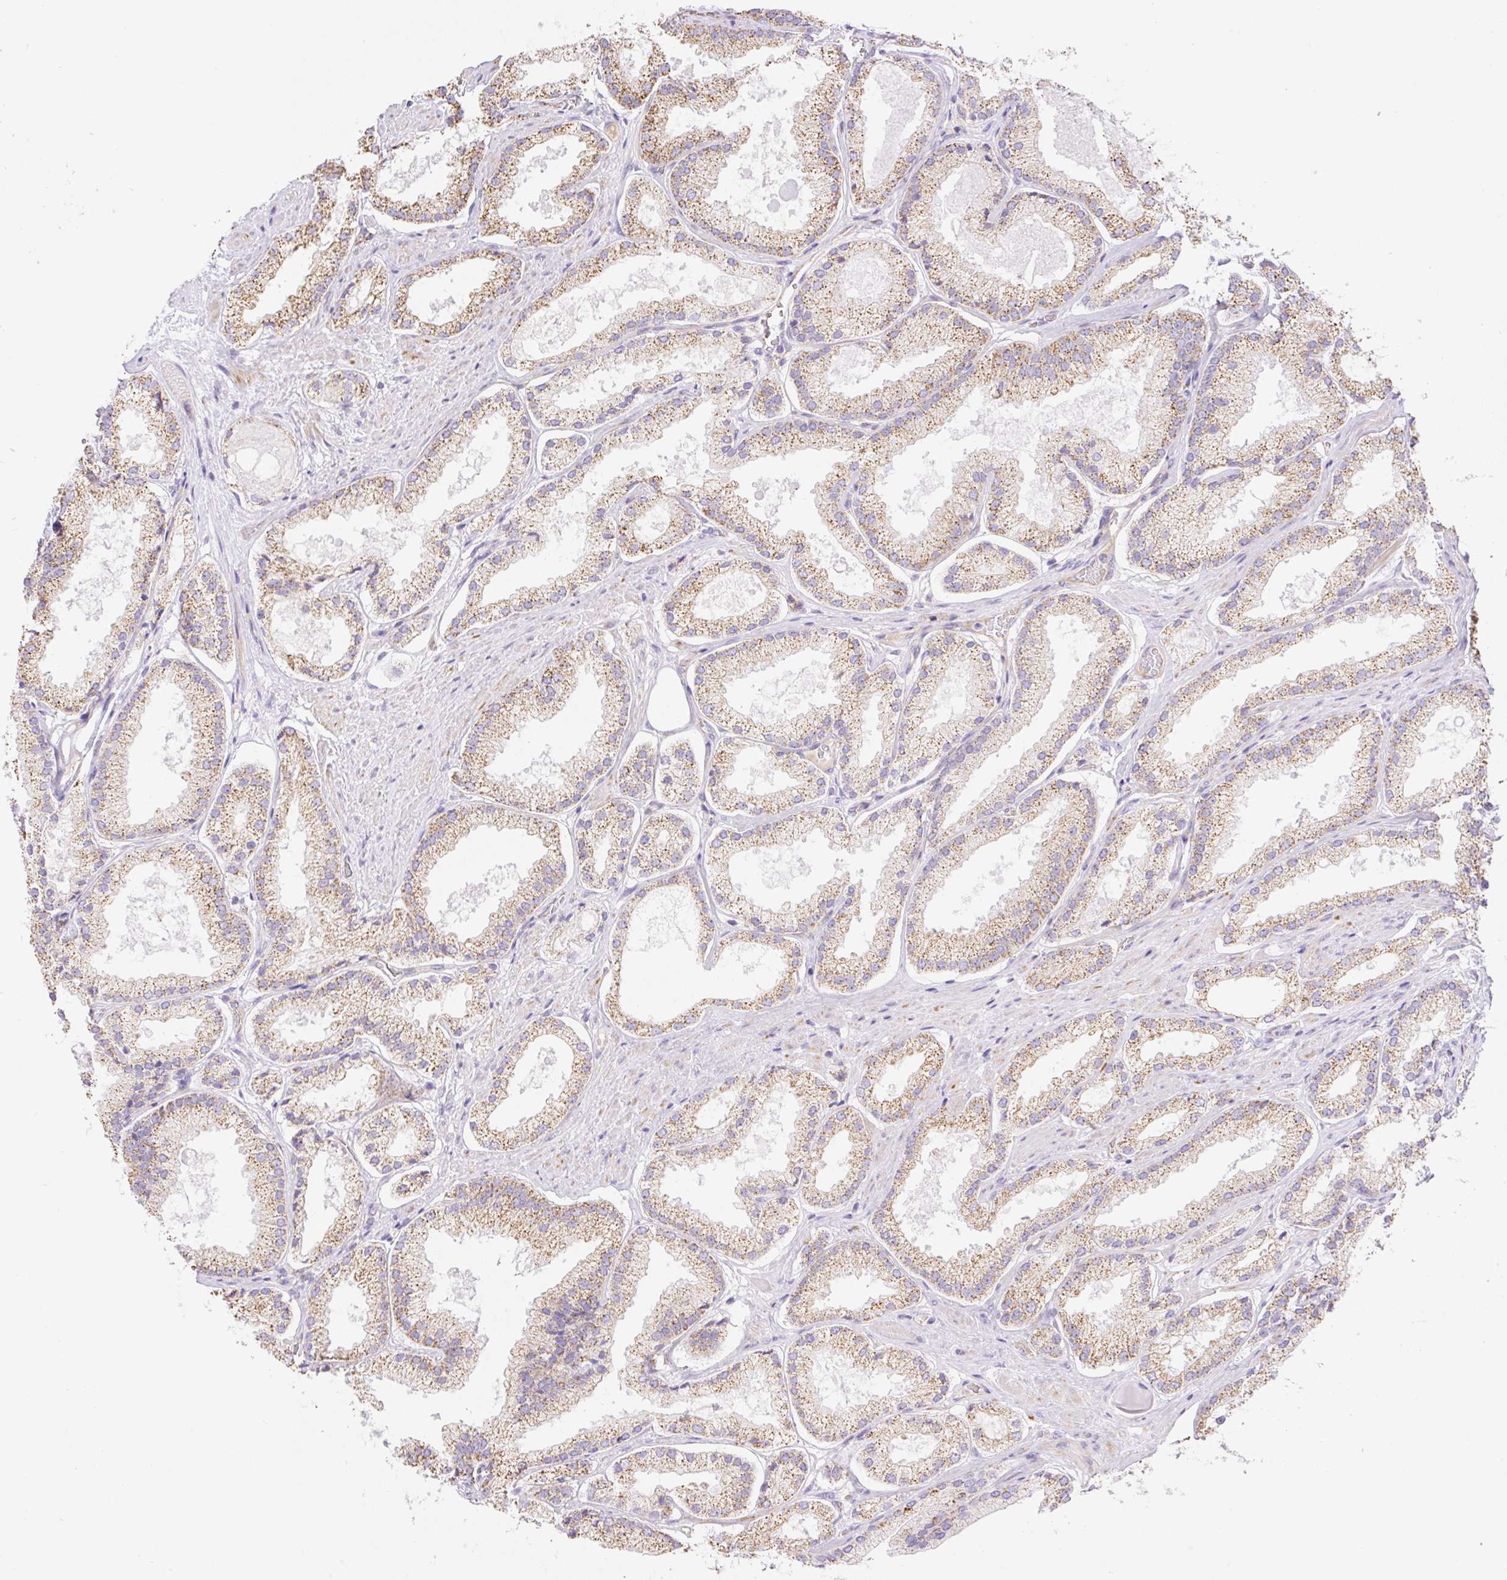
{"staining": {"intensity": "moderate", "quantity": ">75%", "location": "cytoplasmic/membranous"}, "tissue": "prostate cancer", "cell_type": "Tumor cells", "image_type": "cancer", "snomed": [{"axis": "morphology", "description": "Adenocarcinoma, High grade"}, {"axis": "topography", "description": "Prostate"}], "caption": "A high-resolution histopathology image shows IHC staining of adenocarcinoma (high-grade) (prostate), which reveals moderate cytoplasmic/membranous staining in about >75% of tumor cells.", "gene": "ESAM", "patient": {"sex": "male", "age": 68}}